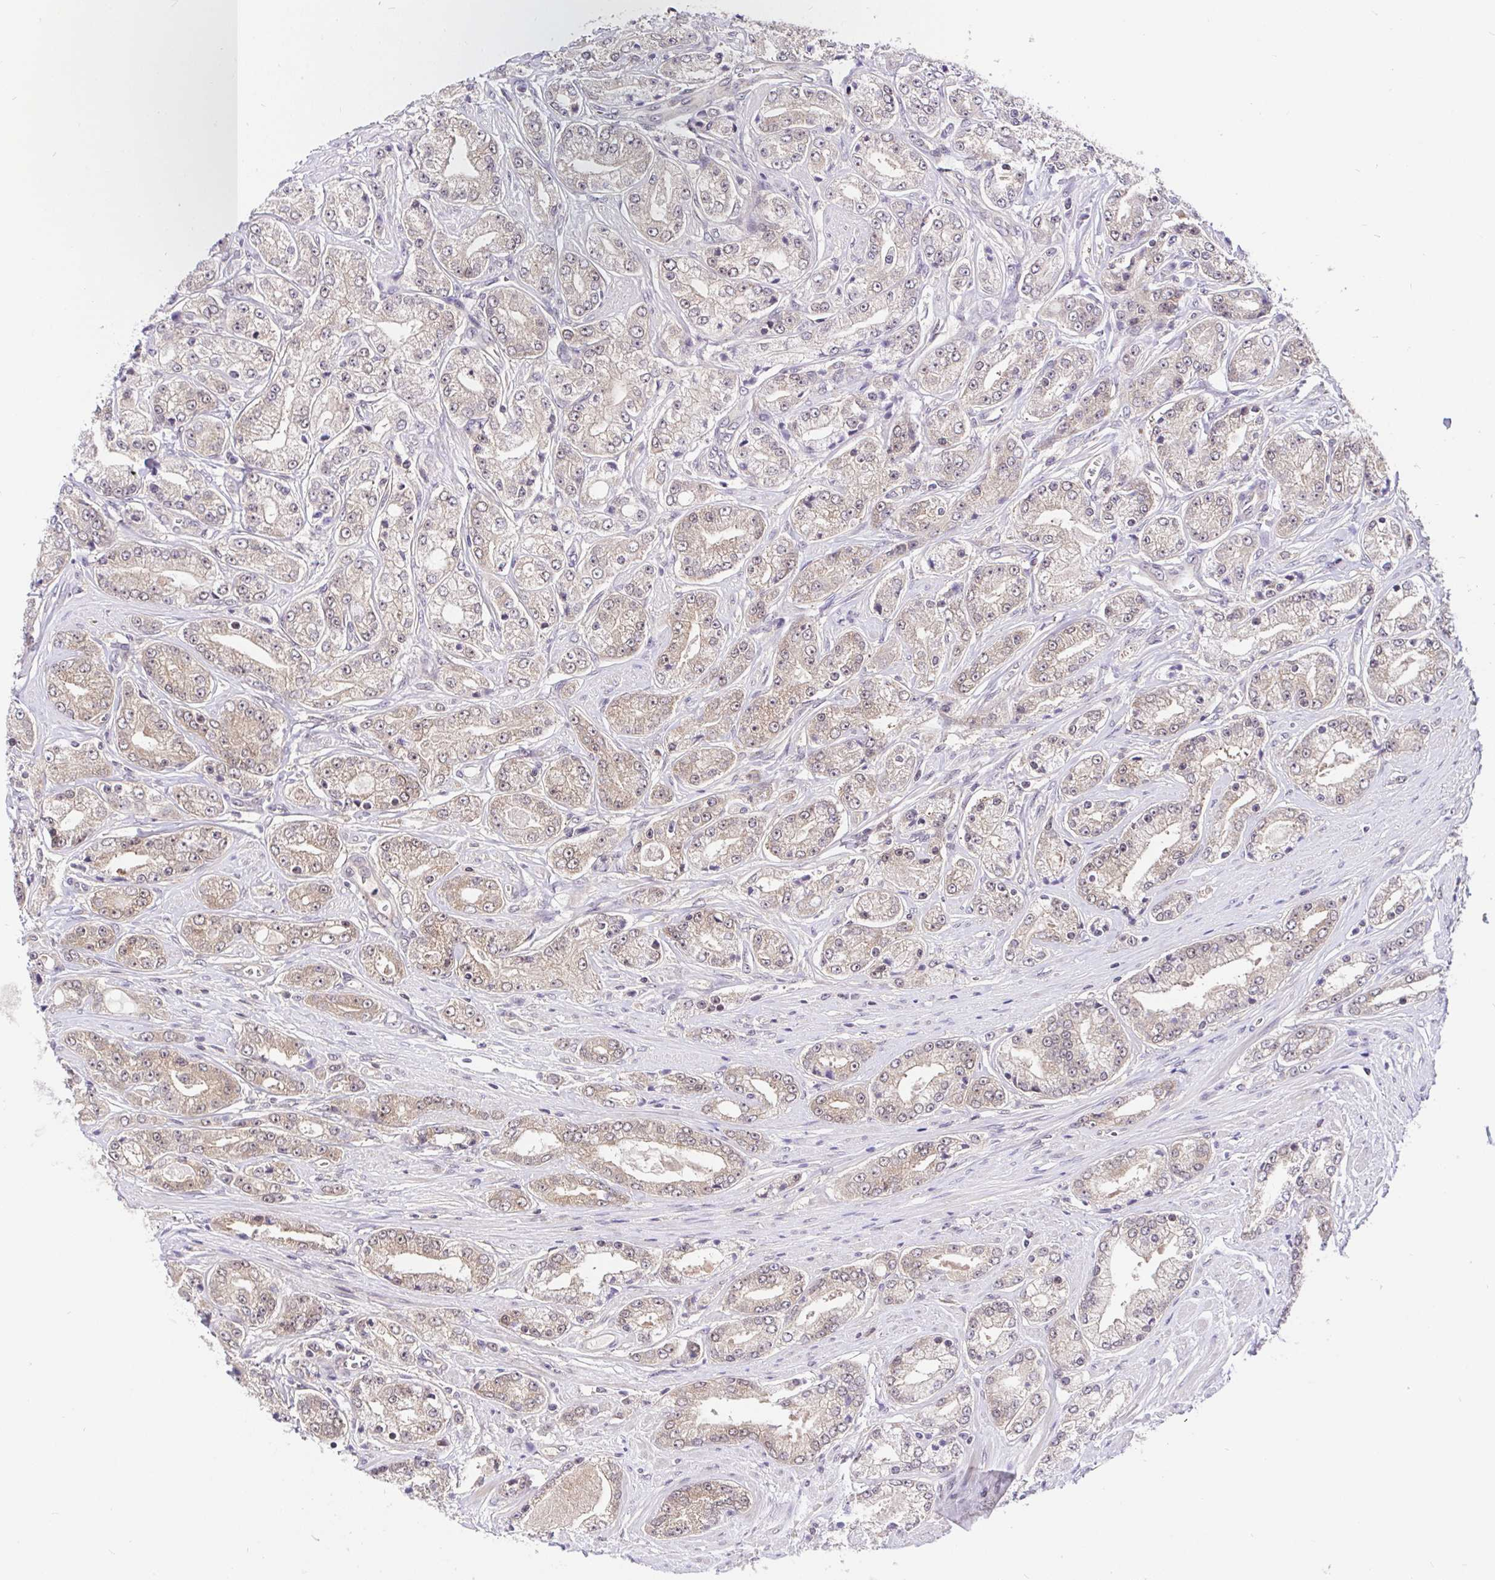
{"staining": {"intensity": "weak", "quantity": "25%-75%", "location": "cytoplasmic/membranous,nuclear"}, "tissue": "prostate cancer", "cell_type": "Tumor cells", "image_type": "cancer", "snomed": [{"axis": "morphology", "description": "Adenocarcinoma, High grade"}, {"axis": "topography", "description": "Prostate"}], "caption": "DAB immunohistochemical staining of human high-grade adenocarcinoma (prostate) demonstrates weak cytoplasmic/membranous and nuclear protein expression in approximately 25%-75% of tumor cells. The staining was performed using DAB (3,3'-diaminobenzidine), with brown indicating positive protein expression. Nuclei are stained blue with hematoxylin.", "gene": "UBE2M", "patient": {"sex": "male", "age": 66}}